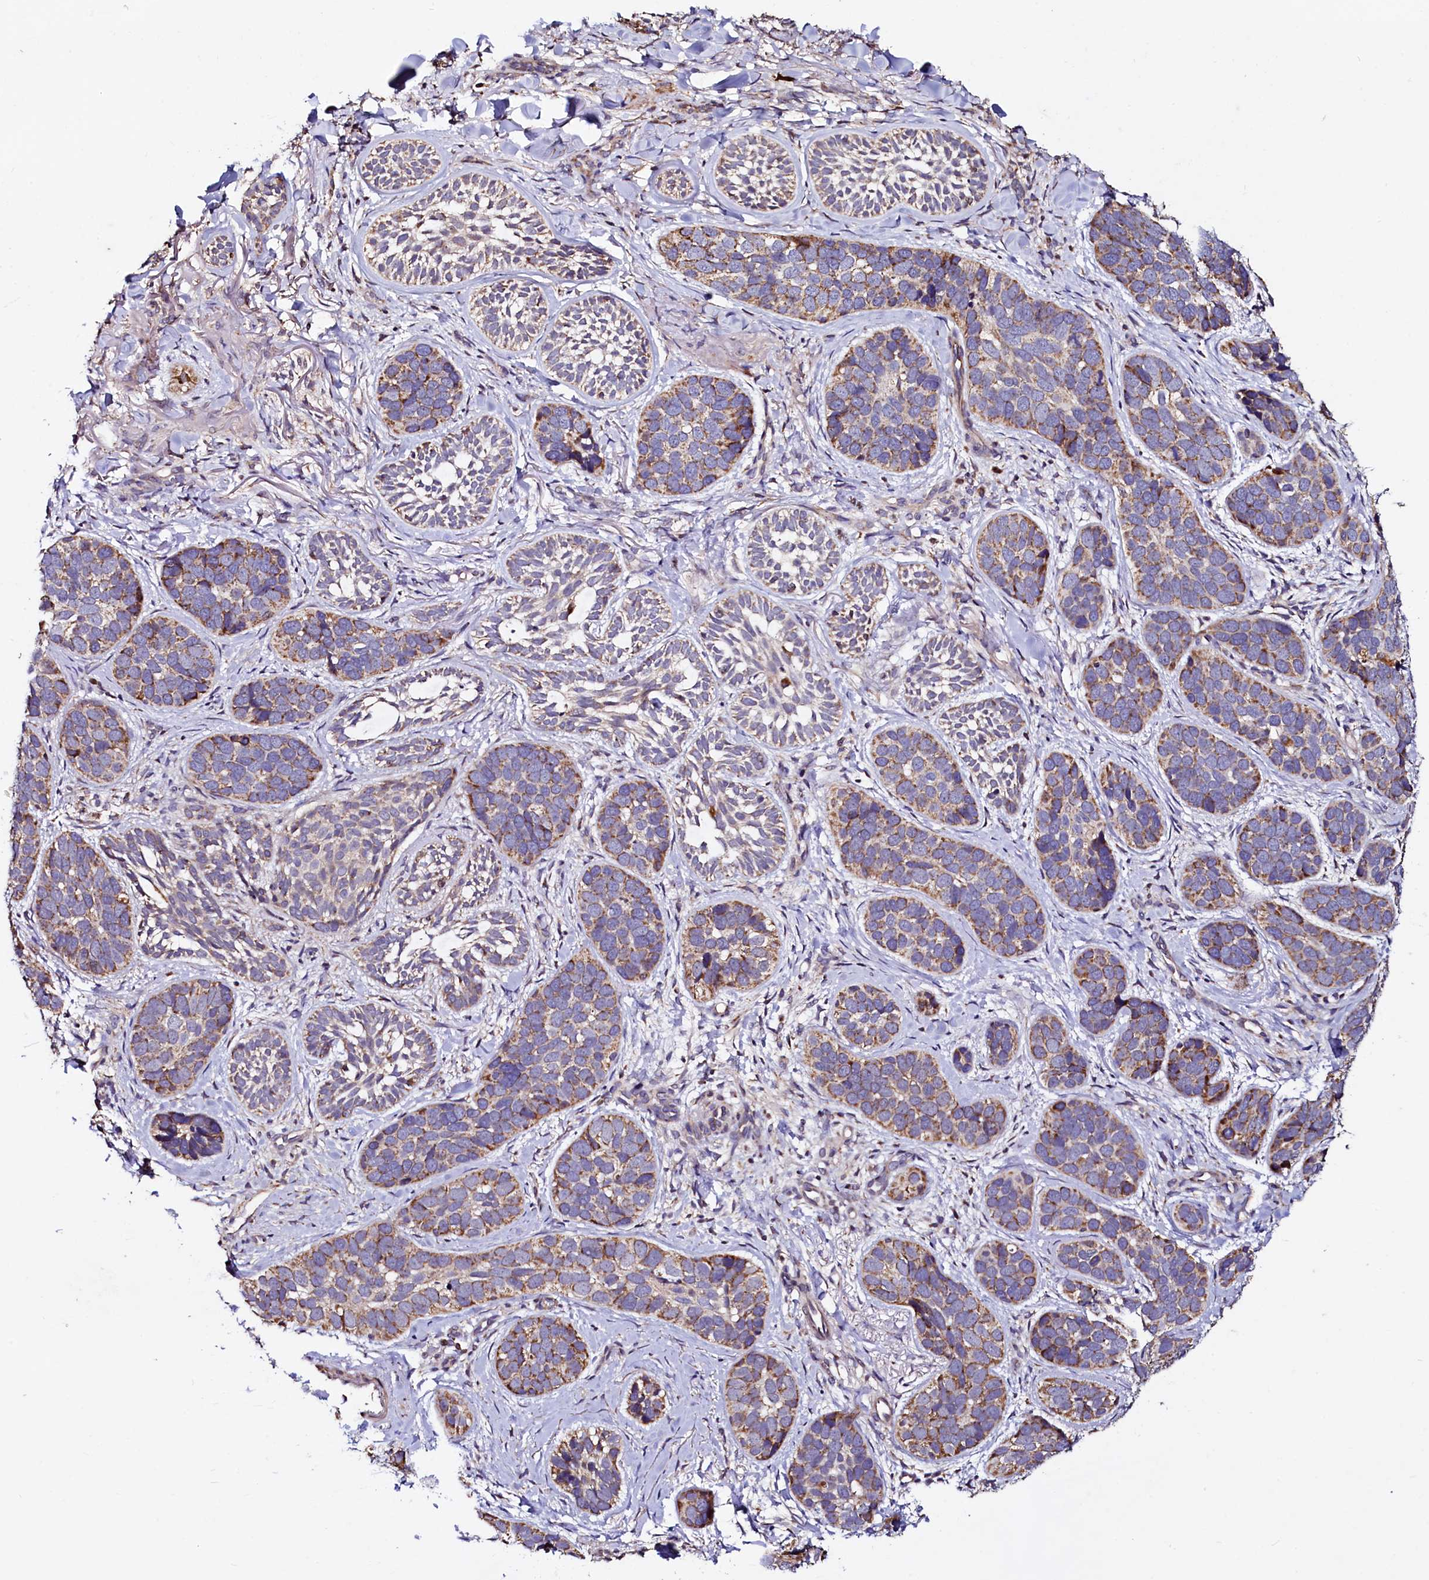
{"staining": {"intensity": "moderate", "quantity": "25%-75%", "location": "cytoplasmic/membranous"}, "tissue": "skin cancer", "cell_type": "Tumor cells", "image_type": "cancer", "snomed": [{"axis": "morphology", "description": "Basal cell carcinoma"}, {"axis": "topography", "description": "Skin"}], "caption": "Skin cancer (basal cell carcinoma) stained with DAB IHC displays medium levels of moderate cytoplasmic/membranous expression in approximately 25%-75% of tumor cells.", "gene": "STARD5", "patient": {"sex": "male", "age": 71}}